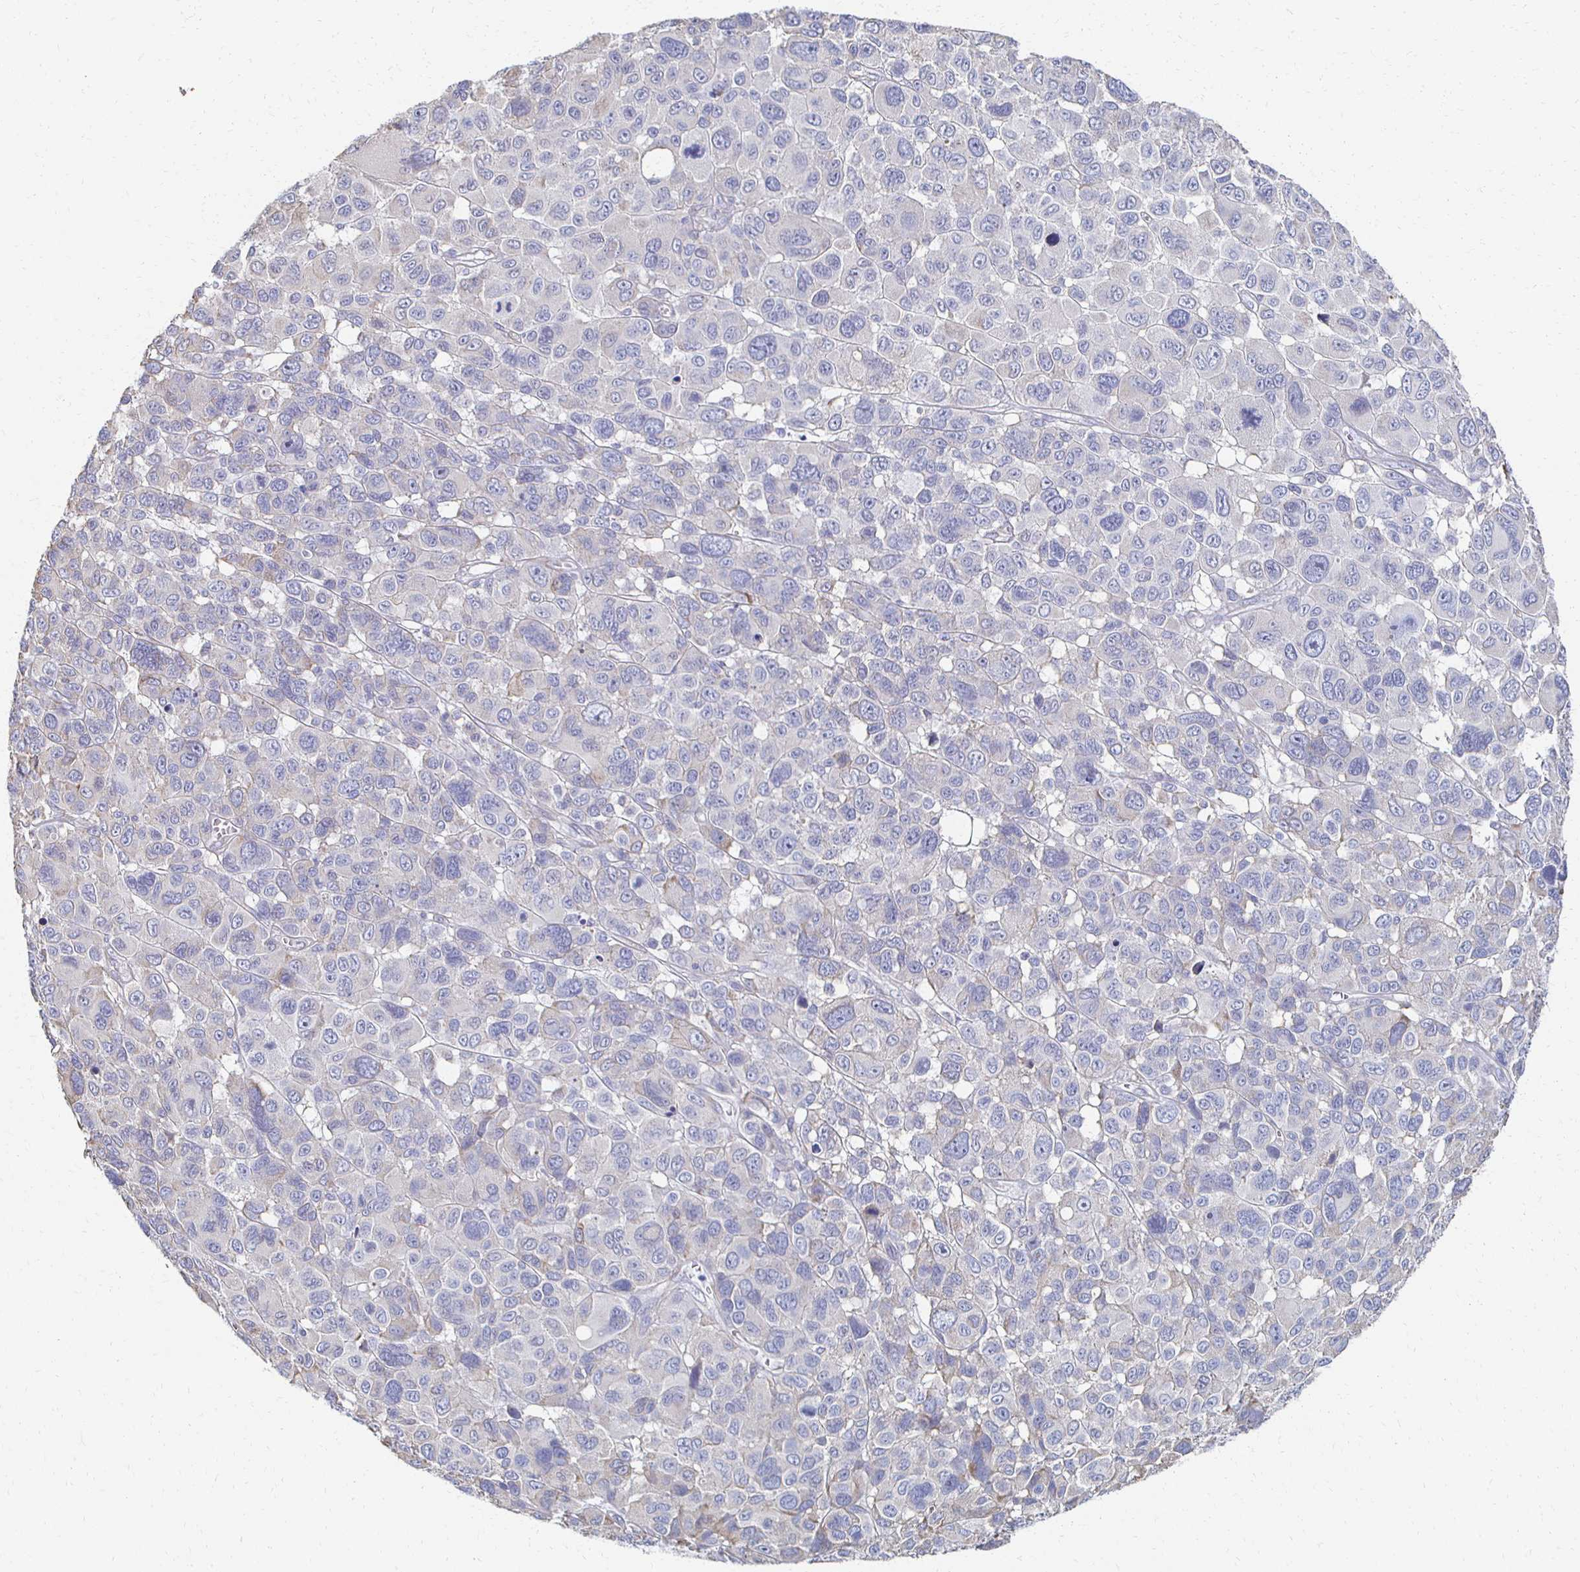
{"staining": {"intensity": "negative", "quantity": "none", "location": "none"}, "tissue": "melanoma", "cell_type": "Tumor cells", "image_type": "cancer", "snomed": [{"axis": "morphology", "description": "Malignant melanoma, NOS"}, {"axis": "topography", "description": "Skin"}], "caption": "A high-resolution histopathology image shows immunohistochemistry staining of malignant melanoma, which exhibits no significant staining in tumor cells.", "gene": "ATP1A3", "patient": {"sex": "female", "age": 66}}